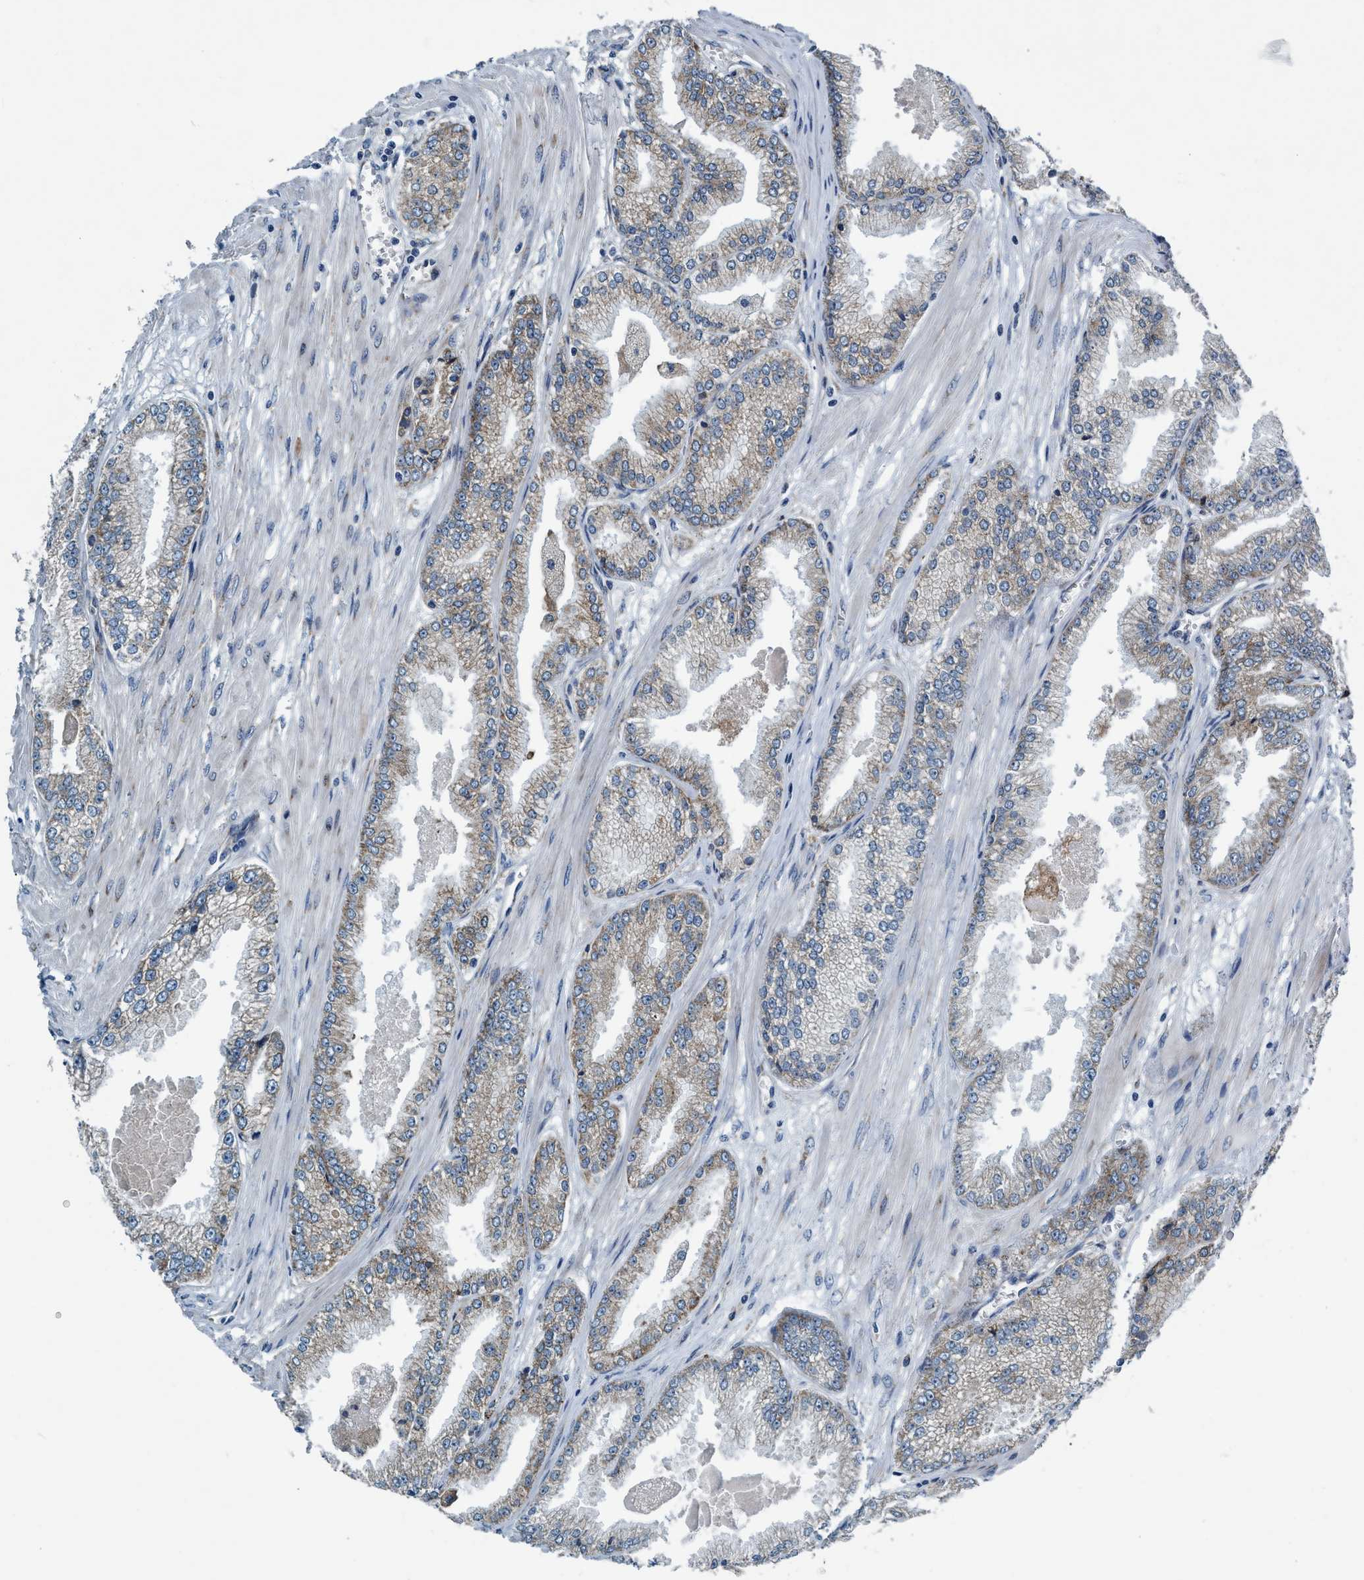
{"staining": {"intensity": "weak", "quantity": "<25%", "location": "cytoplasmic/membranous"}, "tissue": "prostate cancer", "cell_type": "Tumor cells", "image_type": "cancer", "snomed": [{"axis": "morphology", "description": "Adenocarcinoma, High grade"}, {"axis": "topography", "description": "Prostate"}], "caption": "IHC photomicrograph of neoplastic tissue: prostate high-grade adenocarcinoma stained with DAB exhibits no significant protein expression in tumor cells.", "gene": "ARMC9", "patient": {"sex": "male", "age": 61}}